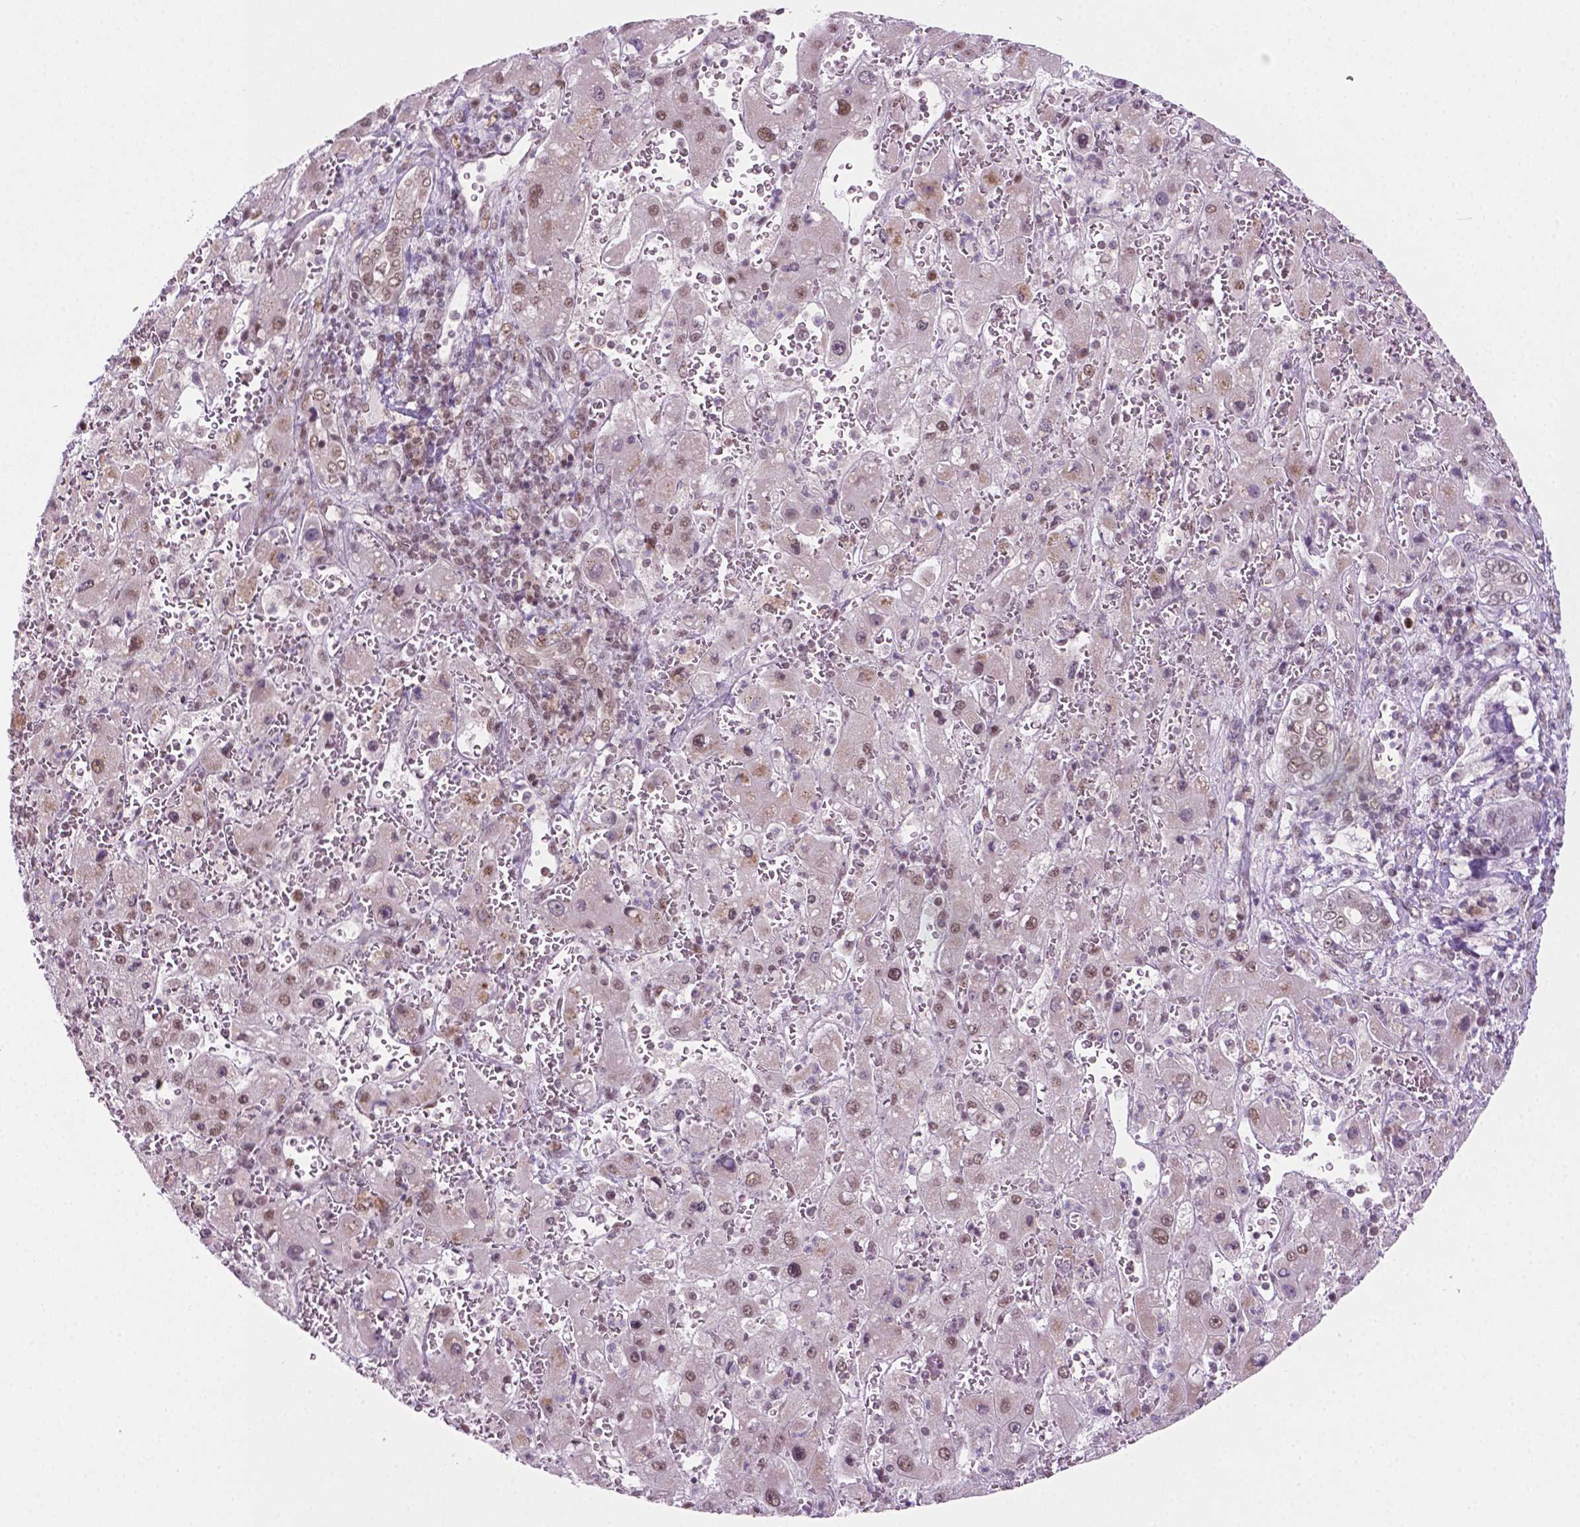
{"staining": {"intensity": "moderate", "quantity": "<25%", "location": "nuclear"}, "tissue": "liver cancer", "cell_type": "Tumor cells", "image_type": "cancer", "snomed": [{"axis": "morphology", "description": "Carcinoma, Hepatocellular, NOS"}, {"axis": "topography", "description": "Liver"}], "caption": "Protein expression analysis of liver hepatocellular carcinoma shows moderate nuclear staining in approximately <25% of tumor cells.", "gene": "PHAX", "patient": {"sex": "female", "age": 73}}